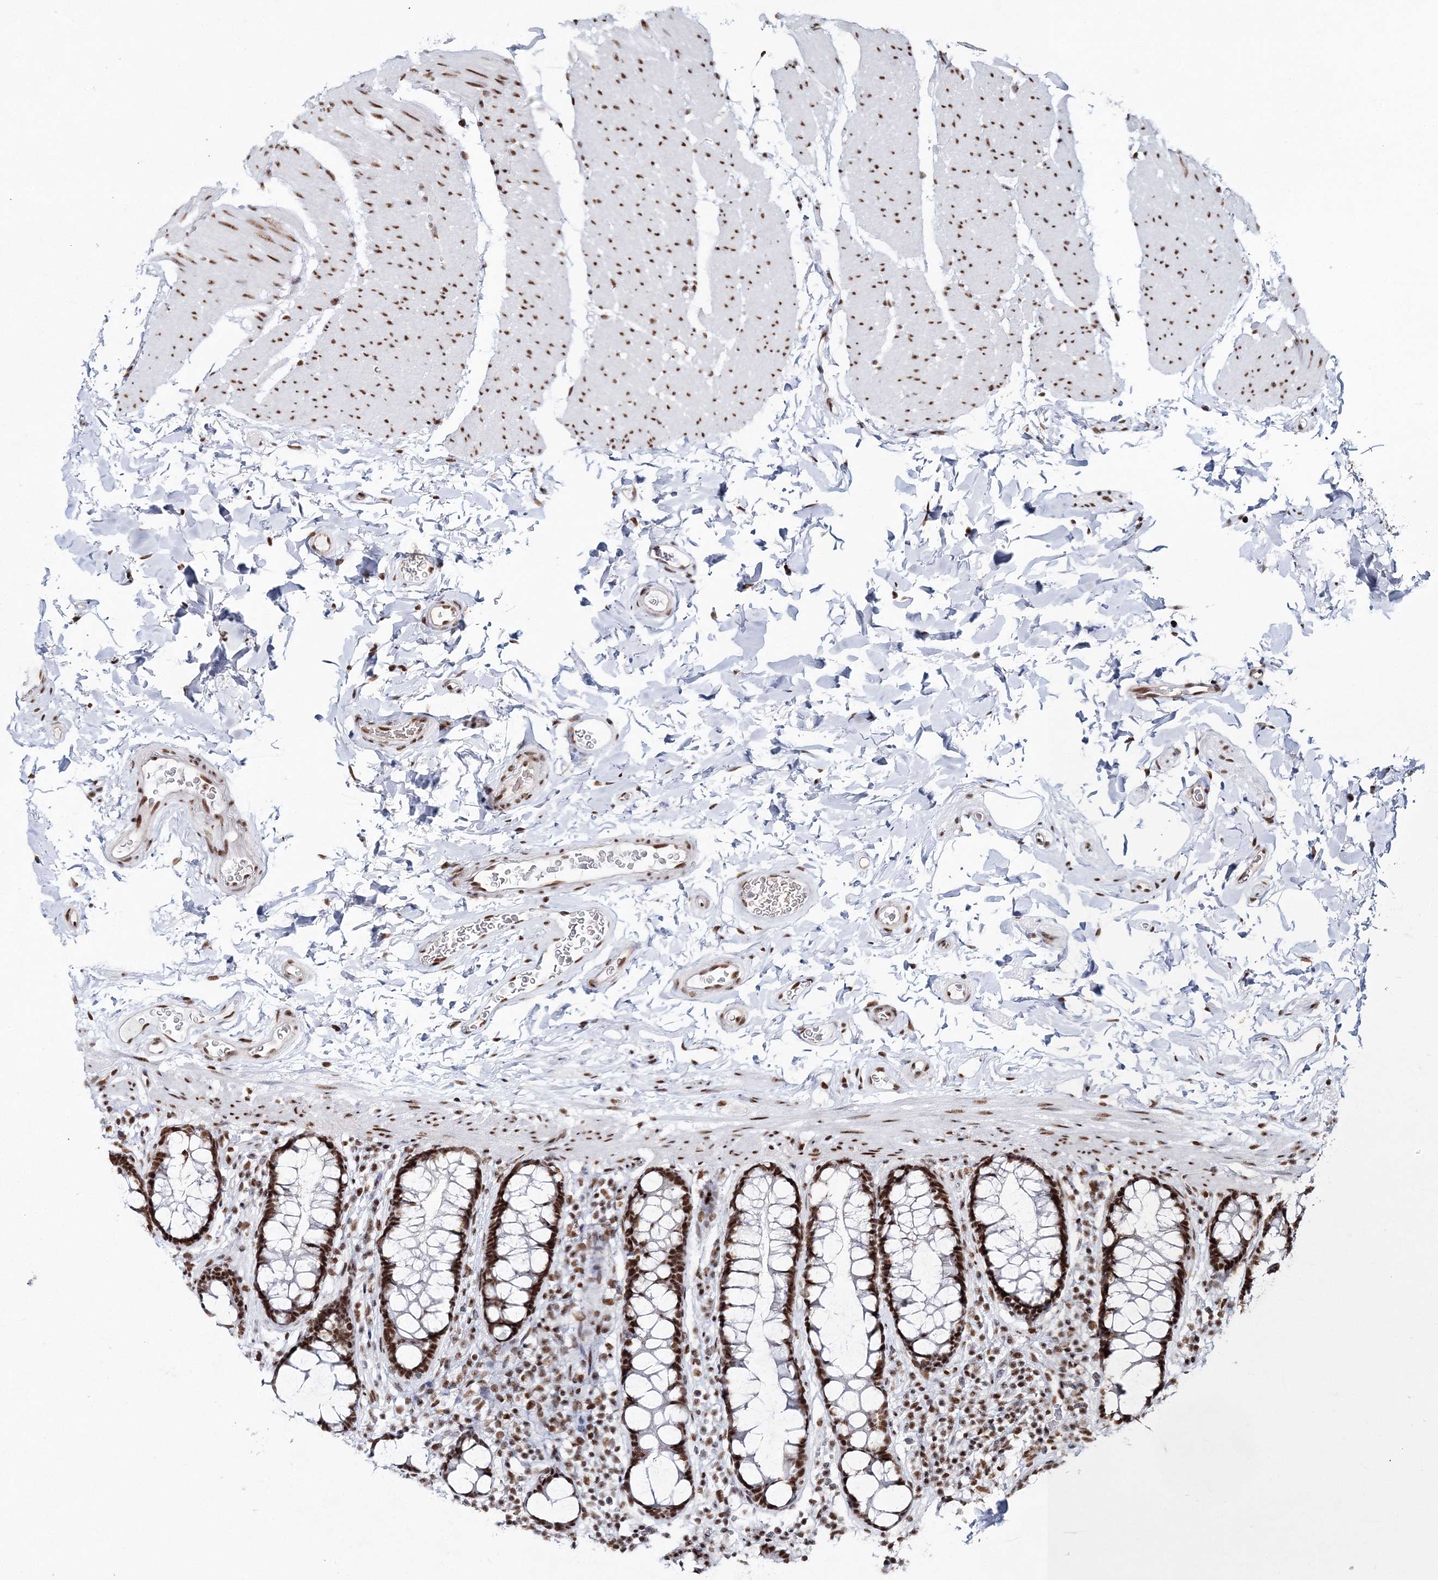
{"staining": {"intensity": "strong", "quantity": ">75%", "location": "nuclear"}, "tissue": "colon", "cell_type": "Endothelial cells", "image_type": "normal", "snomed": [{"axis": "morphology", "description": "Normal tissue, NOS"}, {"axis": "topography", "description": "Colon"}], "caption": "Endothelial cells reveal high levels of strong nuclear expression in about >75% of cells in unremarkable human colon.", "gene": "ENSG00000290315", "patient": {"sex": "female", "age": 80}}